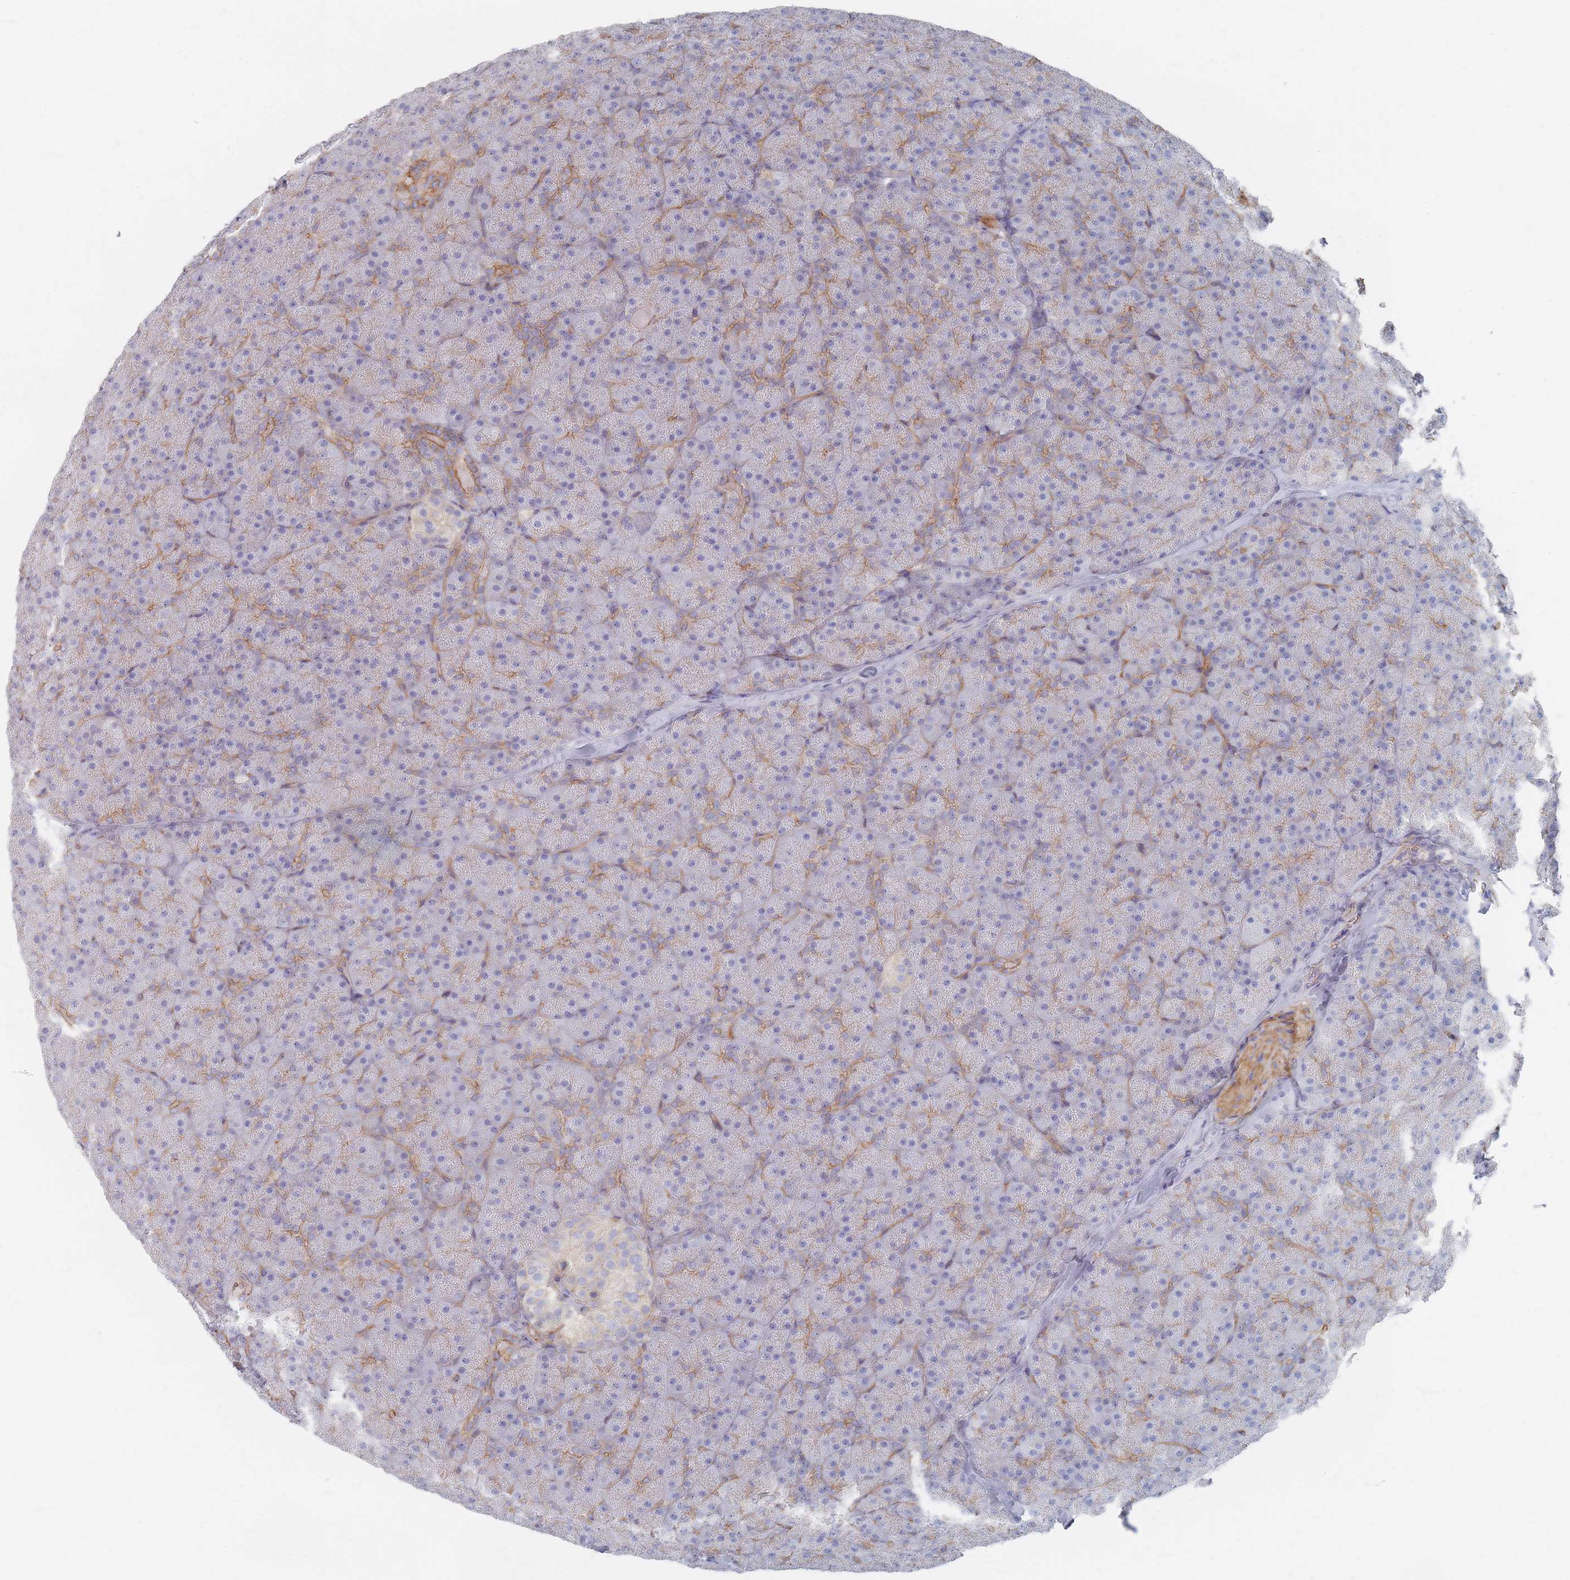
{"staining": {"intensity": "moderate", "quantity": "25%-75%", "location": "cytoplasmic/membranous"}, "tissue": "pancreas", "cell_type": "Exocrine glandular cells", "image_type": "normal", "snomed": [{"axis": "morphology", "description": "Normal tissue, NOS"}, {"axis": "topography", "description": "Pancreas"}], "caption": "Pancreas stained with DAB (3,3'-diaminobenzidine) immunohistochemistry (IHC) exhibits medium levels of moderate cytoplasmic/membranous staining in about 25%-75% of exocrine glandular cells.", "gene": "GNB1", "patient": {"sex": "male", "age": 36}}